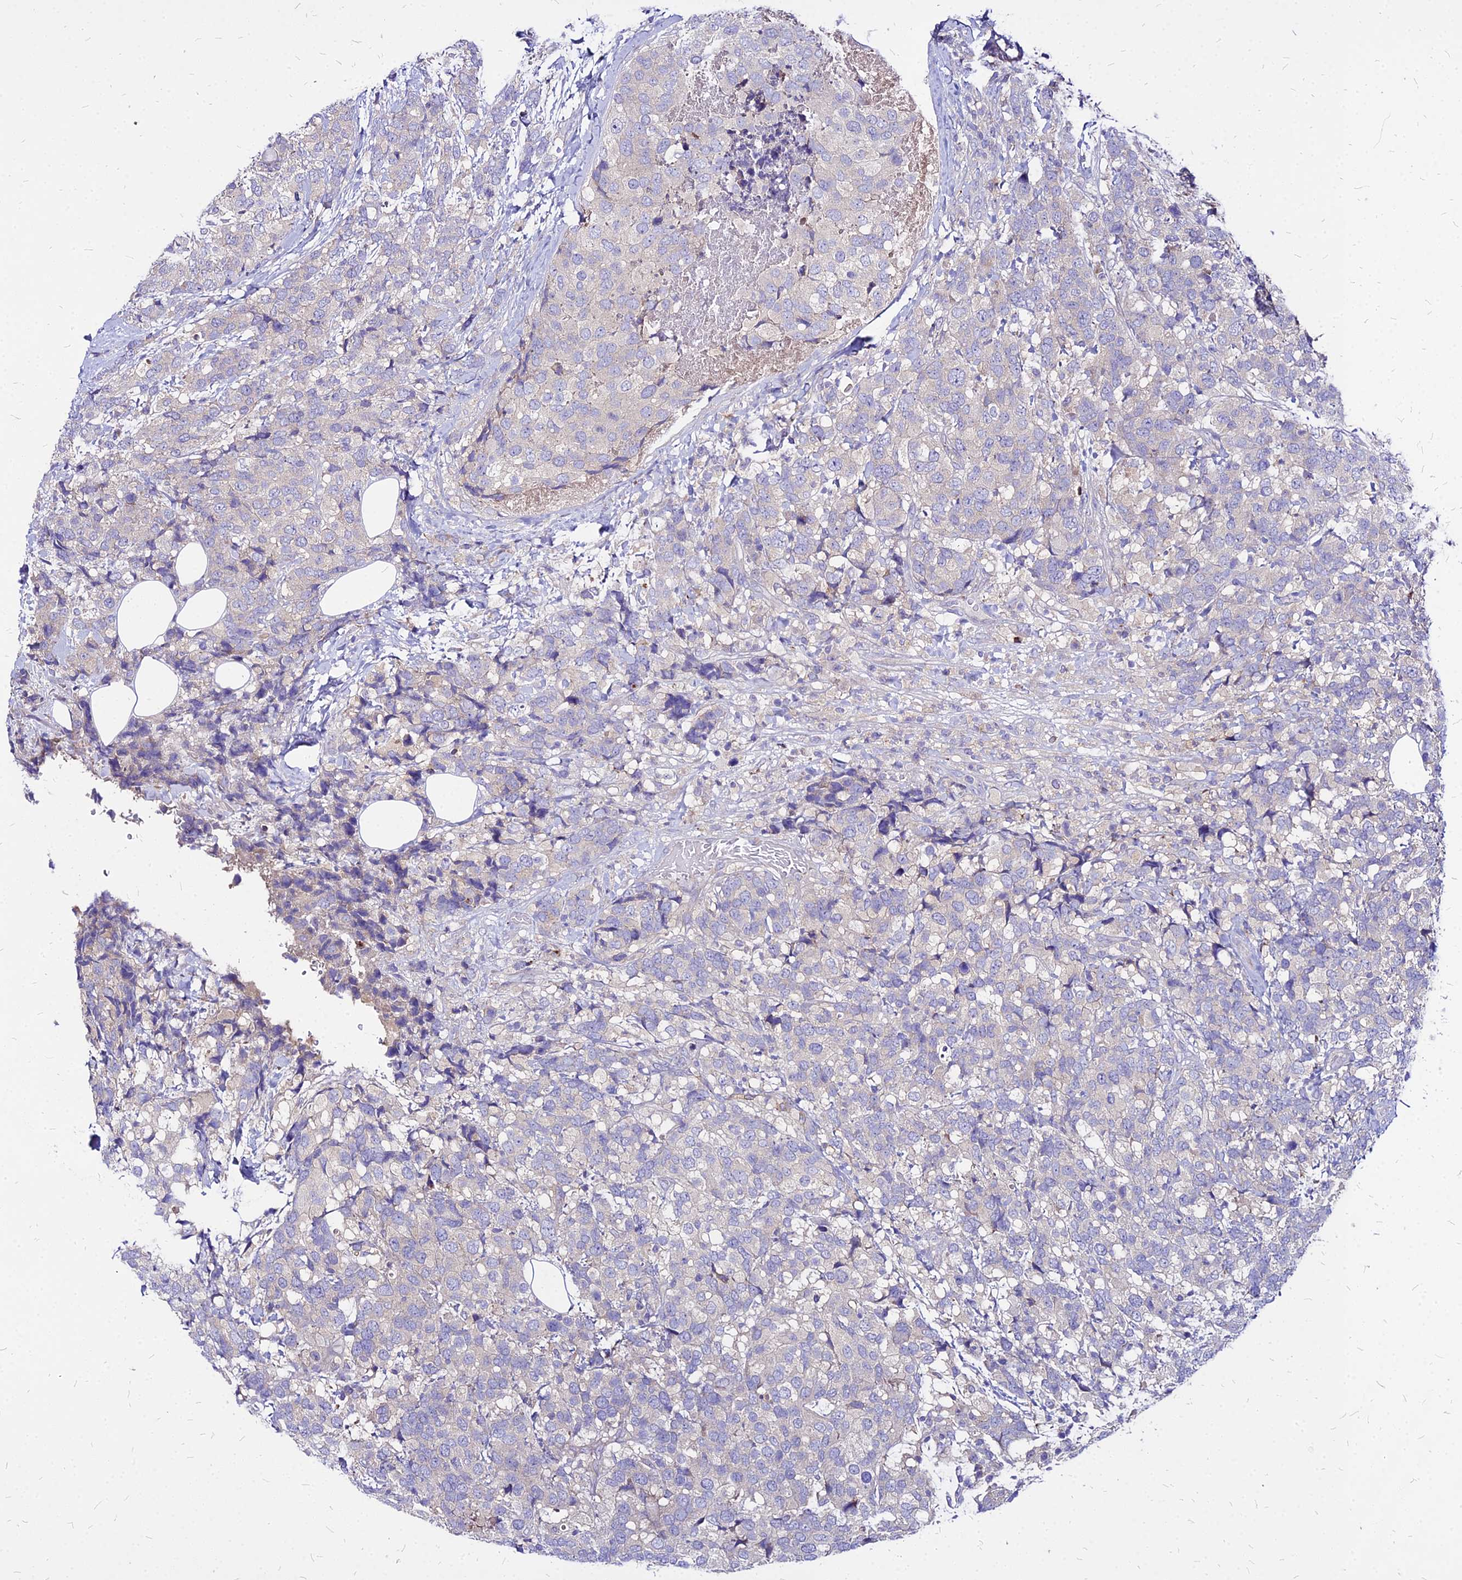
{"staining": {"intensity": "negative", "quantity": "none", "location": "none"}, "tissue": "breast cancer", "cell_type": "Tumor cells", "image_type": "cancer", "snomed": [{"axis": "morphology", "description": "Lobular carcinoma"}, {"axis": "topography", "description": "Breast"}], "caption": "Immunohistochemistry photomicrograph of human lobular carcinoma (breast) stained for a protein (brown), which shows no positivity in tumor cells.", "gene": "COMMD10", "patient": {"sex": "female", "age": 59}}